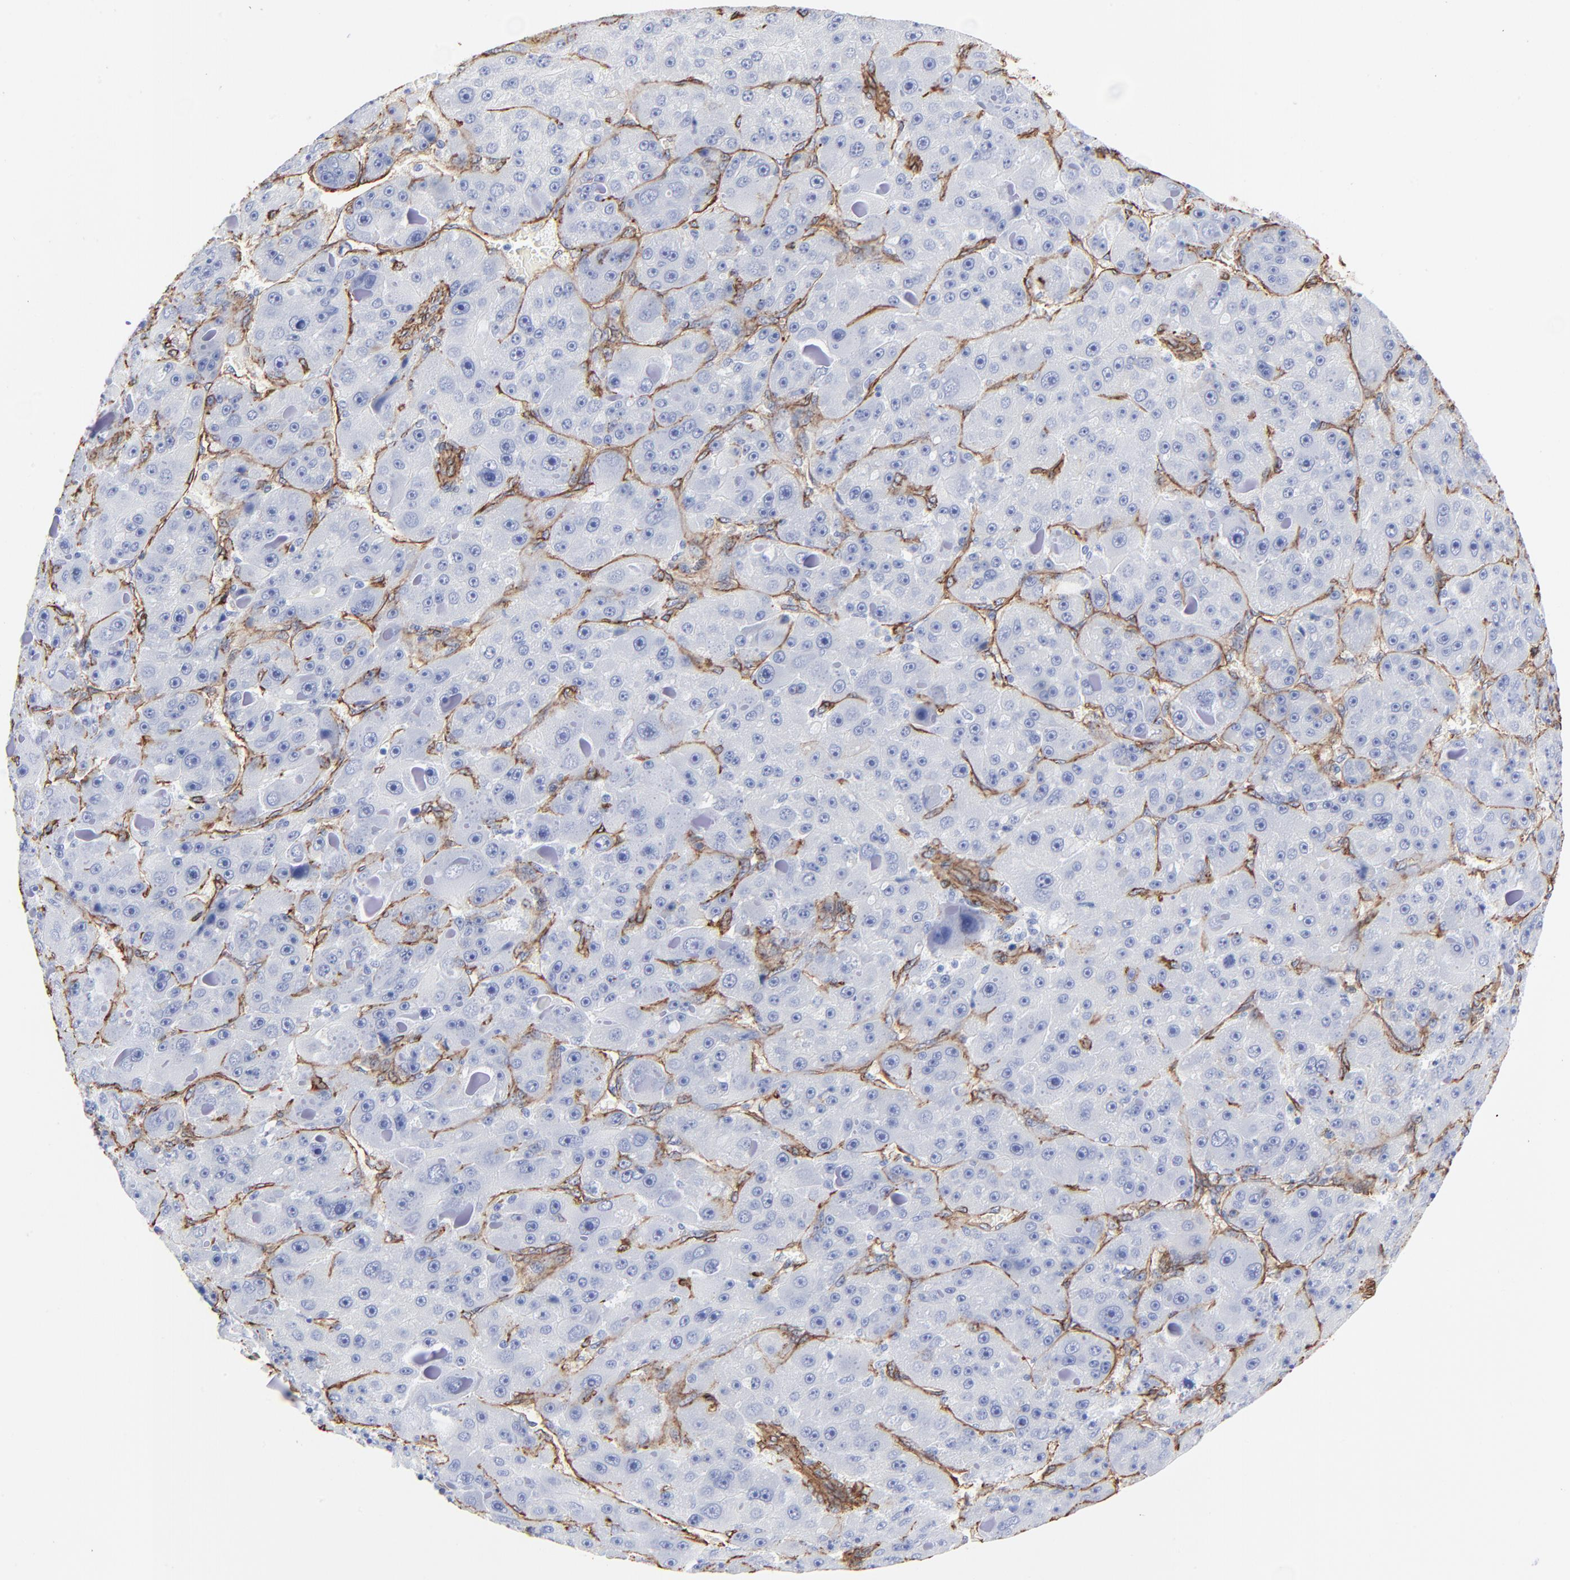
{"staining": {"intensity": "negative", "quantity": "none", "location": "none"}, "tissue": "liver cancer", "cell_type": "Tumor cells", "image_type": "cancer", "snomed": [{"axis": "morphology", "description": "Carcinoma, Hepatocellular, NOS"}, {"axis": "topography", "description": "Liver"}], "caption": "IHC histopathology image of liver cancer (hepatocellular carcinoma) stained for a protein (brown), which displays no staining in tumor cells.", "gene": "CAV1", "patient": {"sex": "male", "age": 76}}